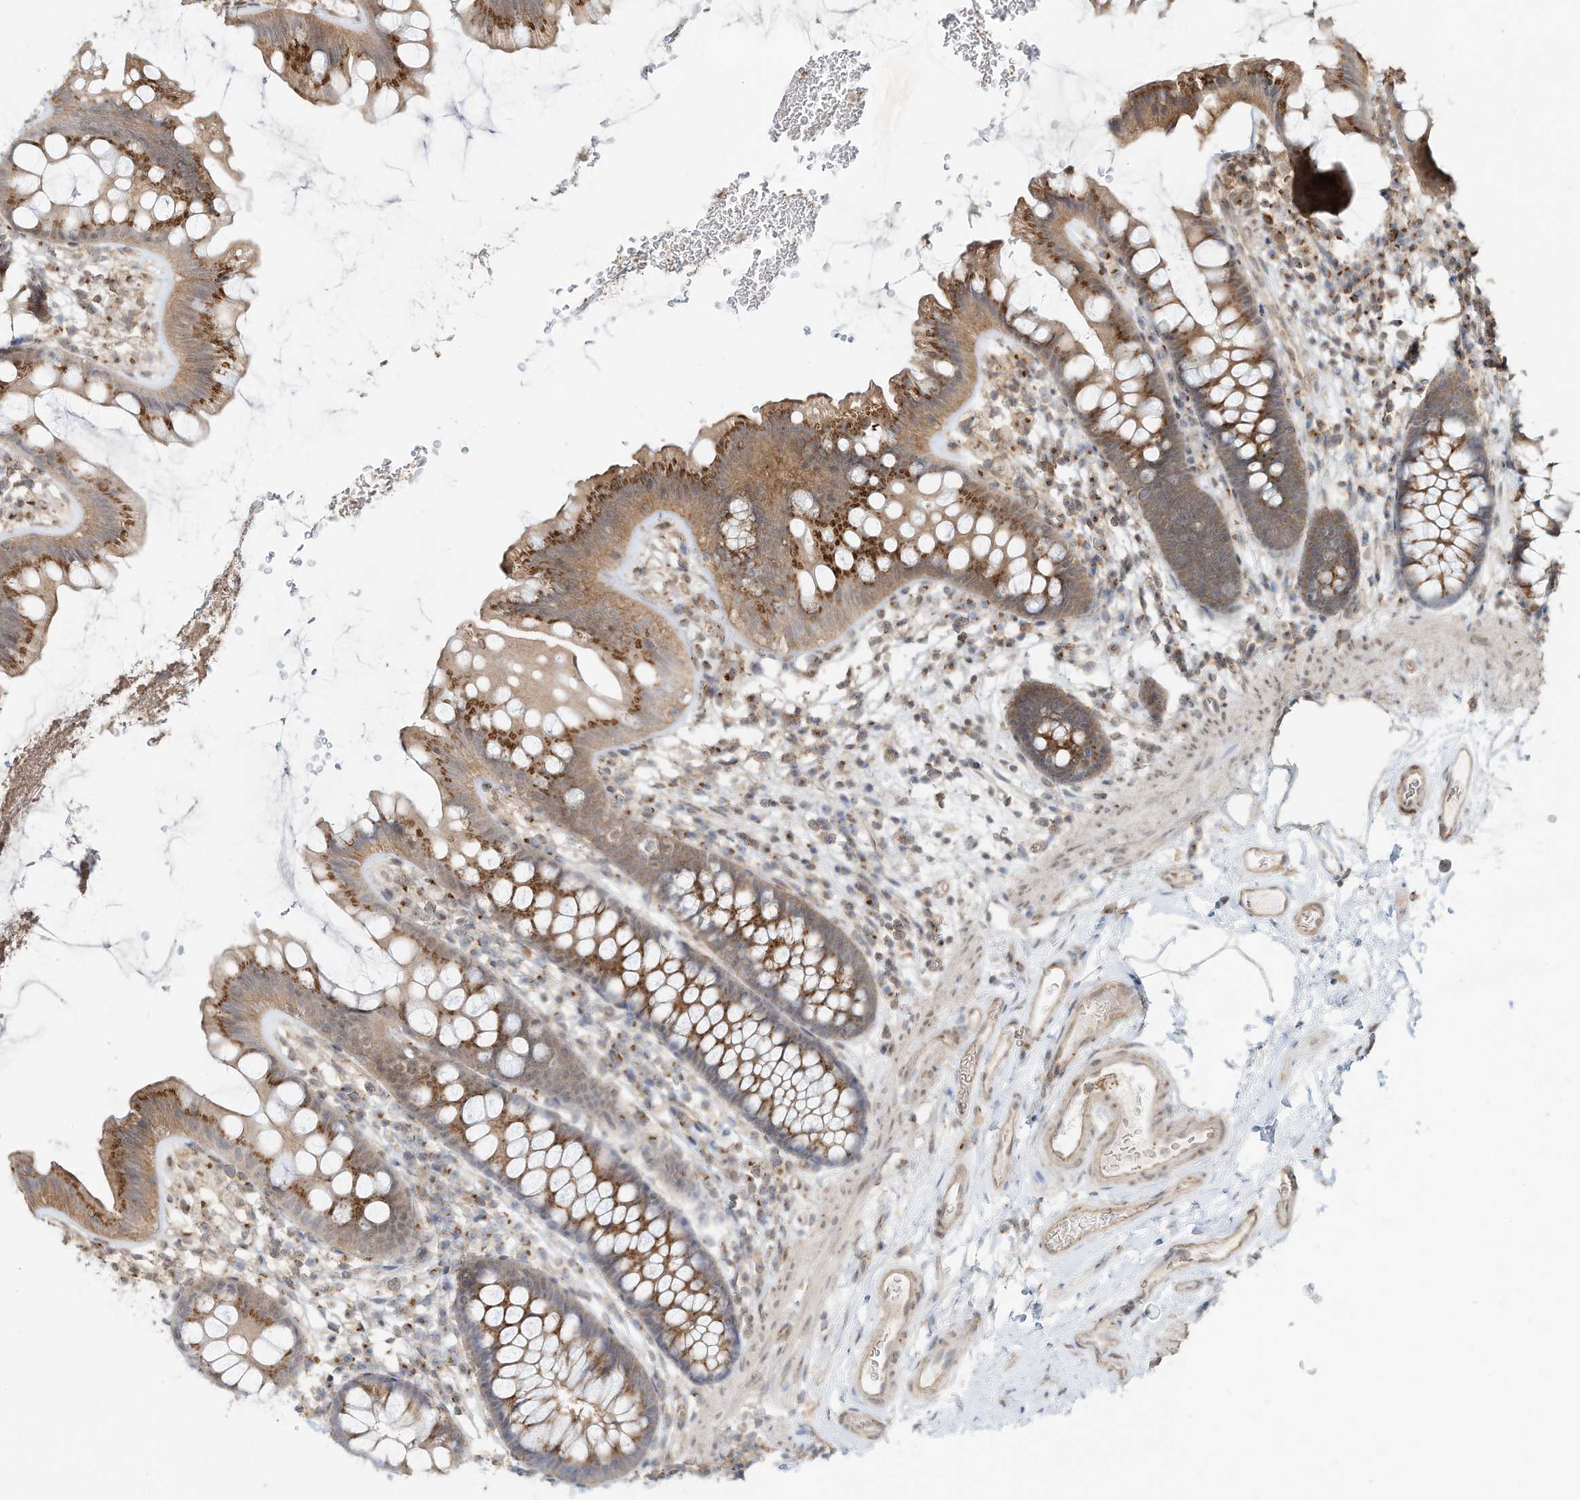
{"staining": {"intensity": "moderate", "quantity": ">75%", "location": "cytoplasmic/membranous"}, "tissue": "colon", "cell_type": "Endothelial cells", "image_type": "normal", "snomed": [{"axis": "morphology", "description": "Normal tissue, NOS"}, {"axis": "topography", "description": "Colon"}], "caption": "Protein positivity by IHC displays moderate cytoplasmic/membranous staining in approximately >75% of endothelial cells in benign colon. The protein is shown in brown color, while the nuclei are stained blue.", "gene": "CUX1", "patient": {"sex": "female", "age": 62}}